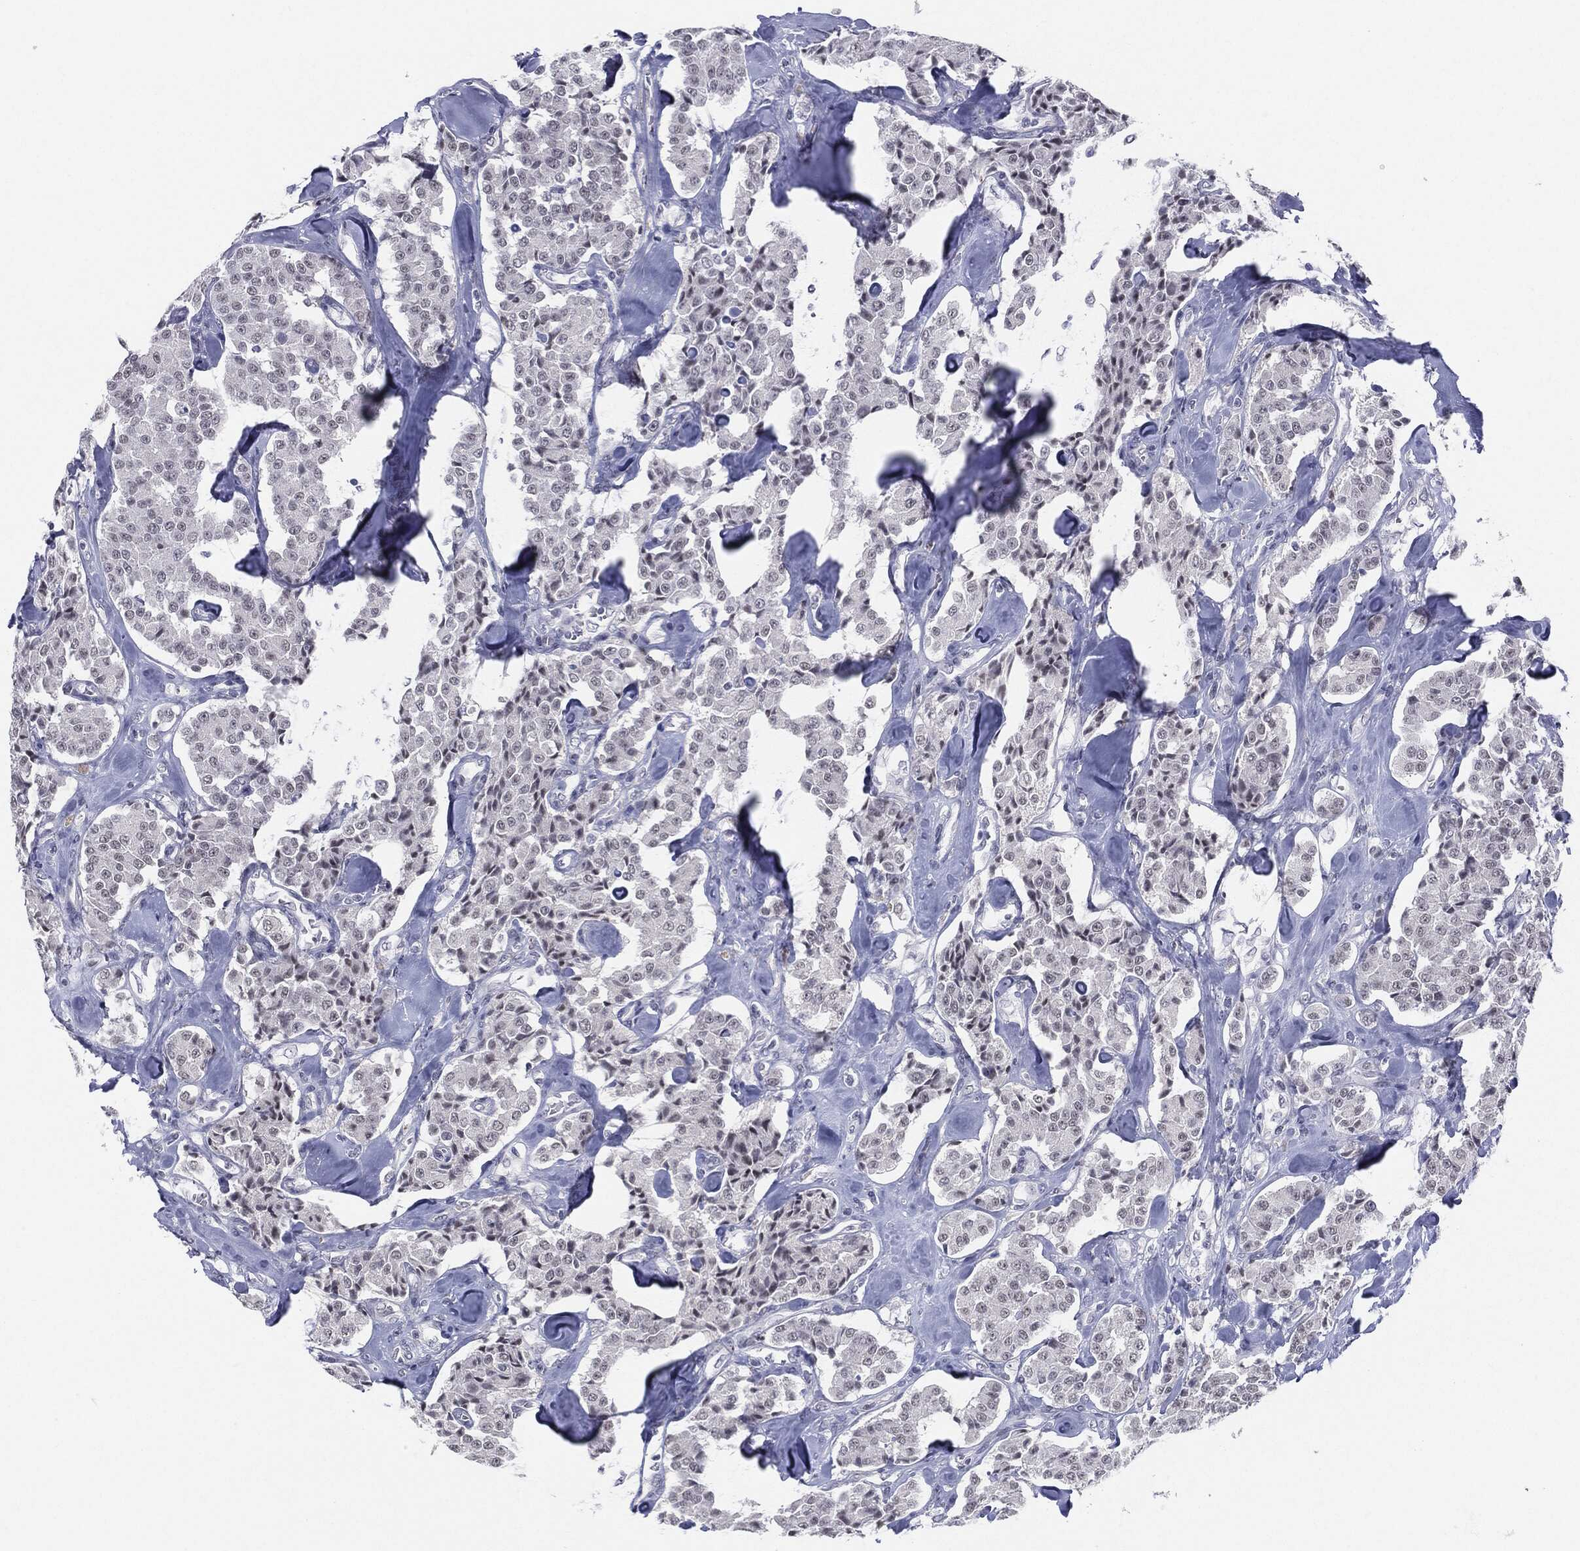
{"staining": {"intensity": "negative", "quantity": "none", "location": "none"}, "tissue": "carcinoid", "cell_type": "Tumor cells", "image_type": "cancer", "snomed": [{"axis": "morphology", "description": "Carcinoid, malignant, NOS"}, {"axis": "topography", "description": "Pancreas"}], "caption": "This photomicrograph is of malignant carcinoid stained with IHC to label a protein in brown with the nuclei are counter-stained blue. There is no positivity in tumor cells.", "gene": "SLC5A5", "patient": {"sex": "male", "age": 41}}